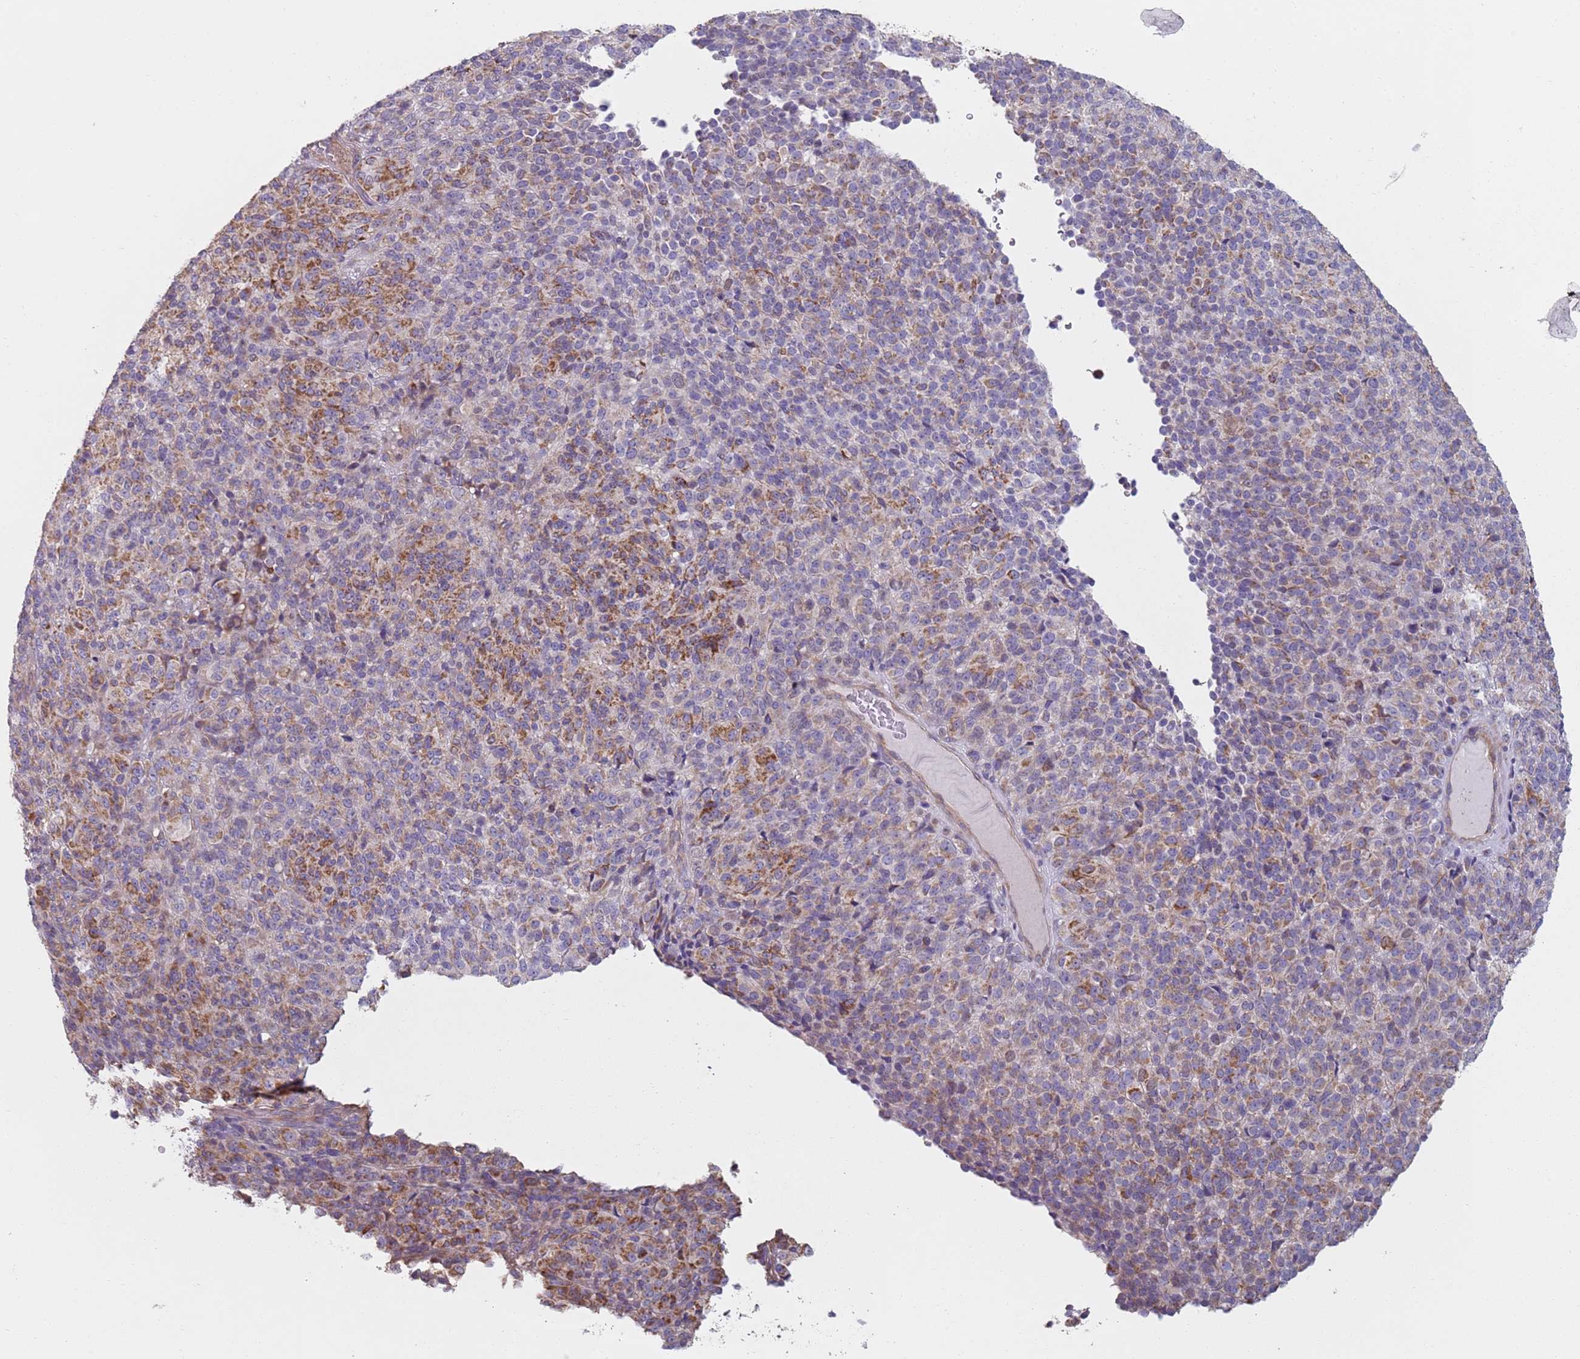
{"staining": {"intensity": "moderate", "quantity": "25%-75%", "location": "cytoplasmic/membranous"}, "tissue": "melanoma", "cell_type": "Tumor cells", "image_type": "cancer", "snomed": [{"axis": "morphology", "description": "Malignant melanoma, Metastatic site"}, {"axis": "topography", "description": "Brain"}], "caption": "Brown immunohistochemical staining in malignant melanoma (metastatic site) reveals moderate cytoplasmic/membranous expression in approximately 25%-75% of tumor cells.", "gene": "GAS8", "patient": {"sex": "female", "age": 56}}